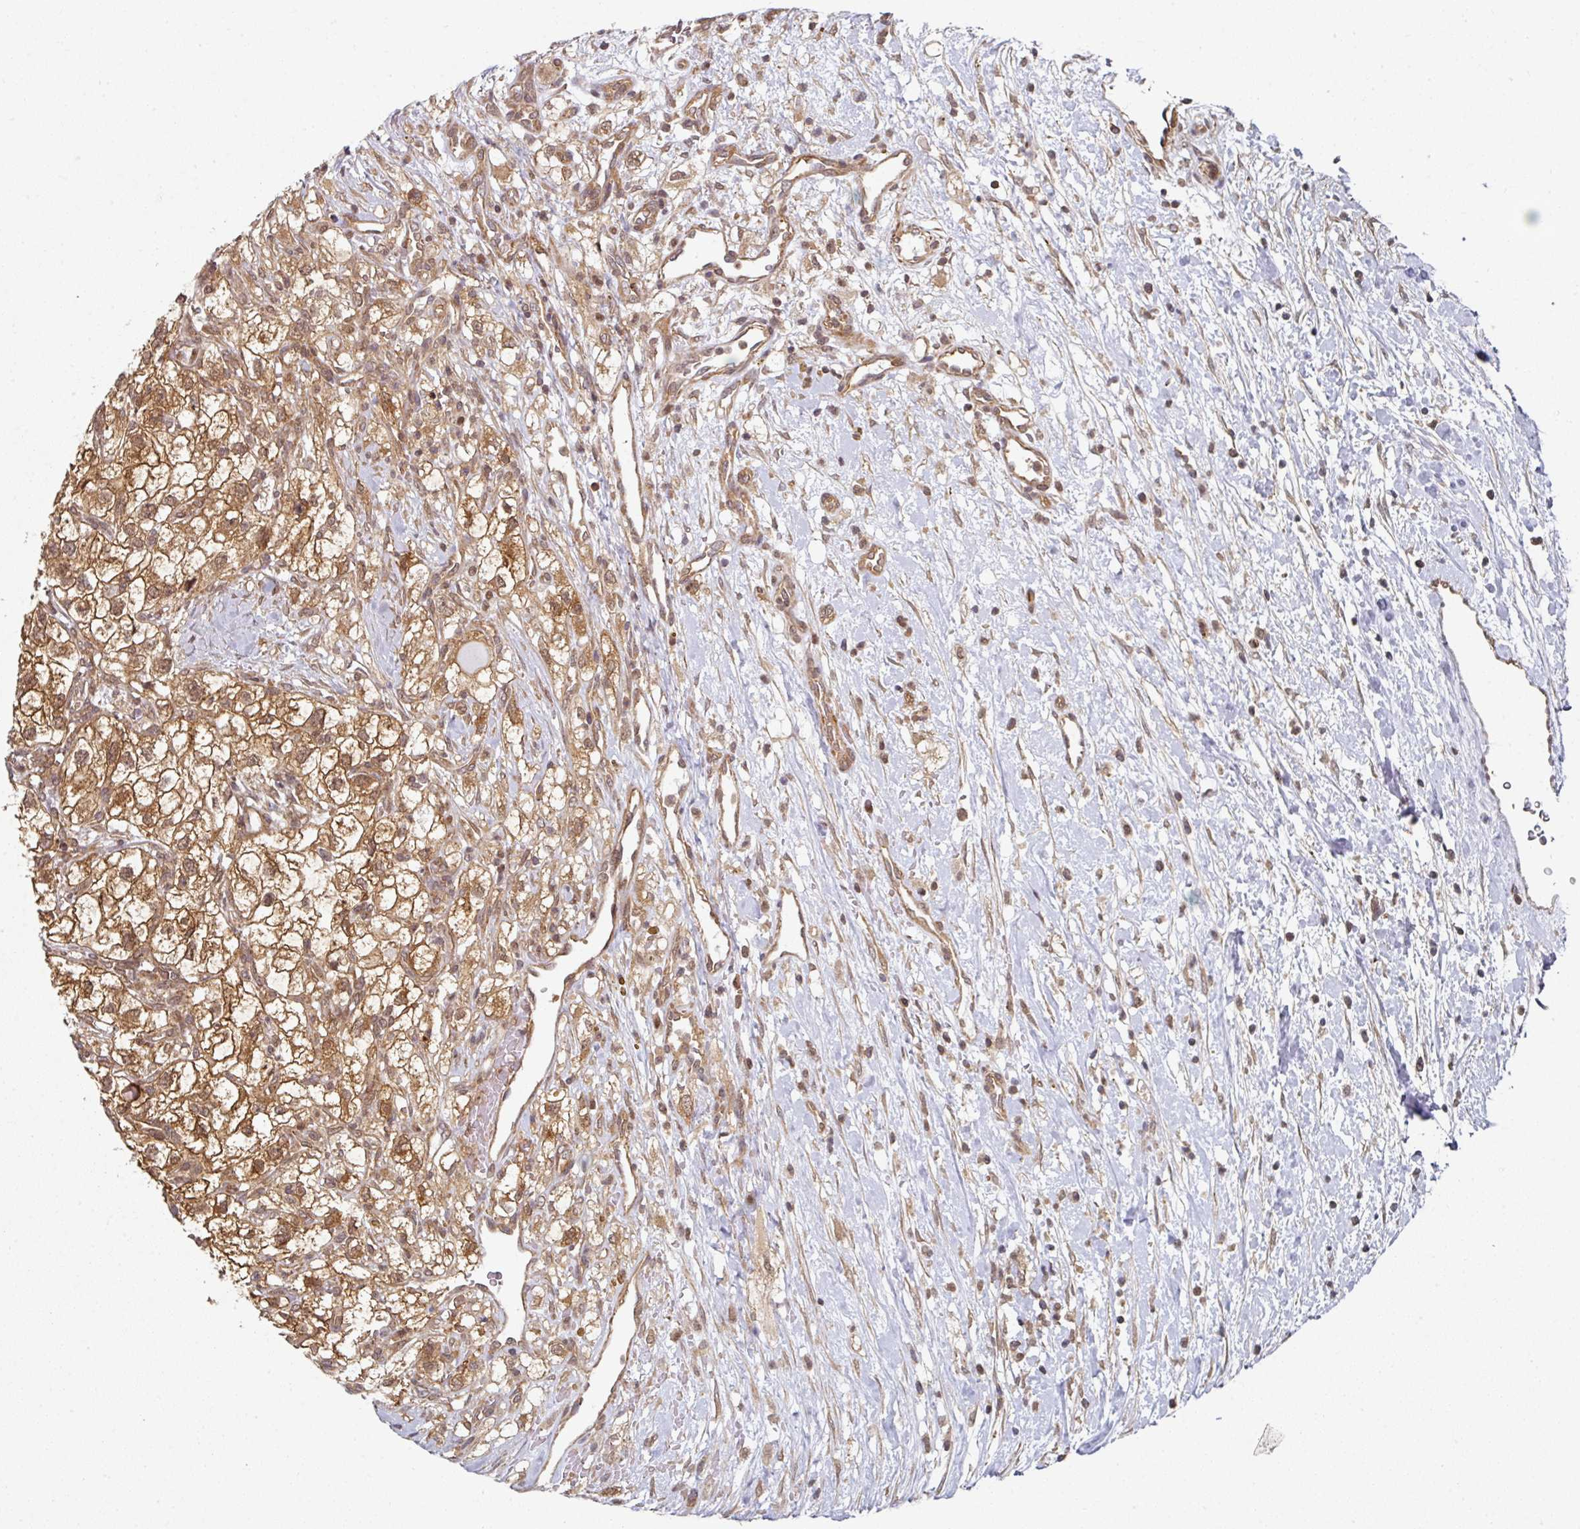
{"staining": {"intensity": "moderate", "quantity": ">75%", "location": "cytoplasmic/membranous,nuclear"}, "tissue": "renal cancer", "cell_type": "Tumor cells", "image_type": "cancer", "snomed": [{"axis": "morphology", "description": "Adenocarcinoma, NOS"}, {"axis": "topography", "description": "Kidney"}], "caption": "IHC image of neoplastic tissue: human renal cancer (adenocarcinoma) stained using immunohistochemistry (IHC) demonstrates medium levels of moderate protein expression localized specifically in the cytoplasmic/membranous and nuclear of tumor cells, appearing as a cytoplasmic/membranous and nuclear brown color.", "gene": "PSME3IP1", "patient": {"sex": "male", "age": 59}}